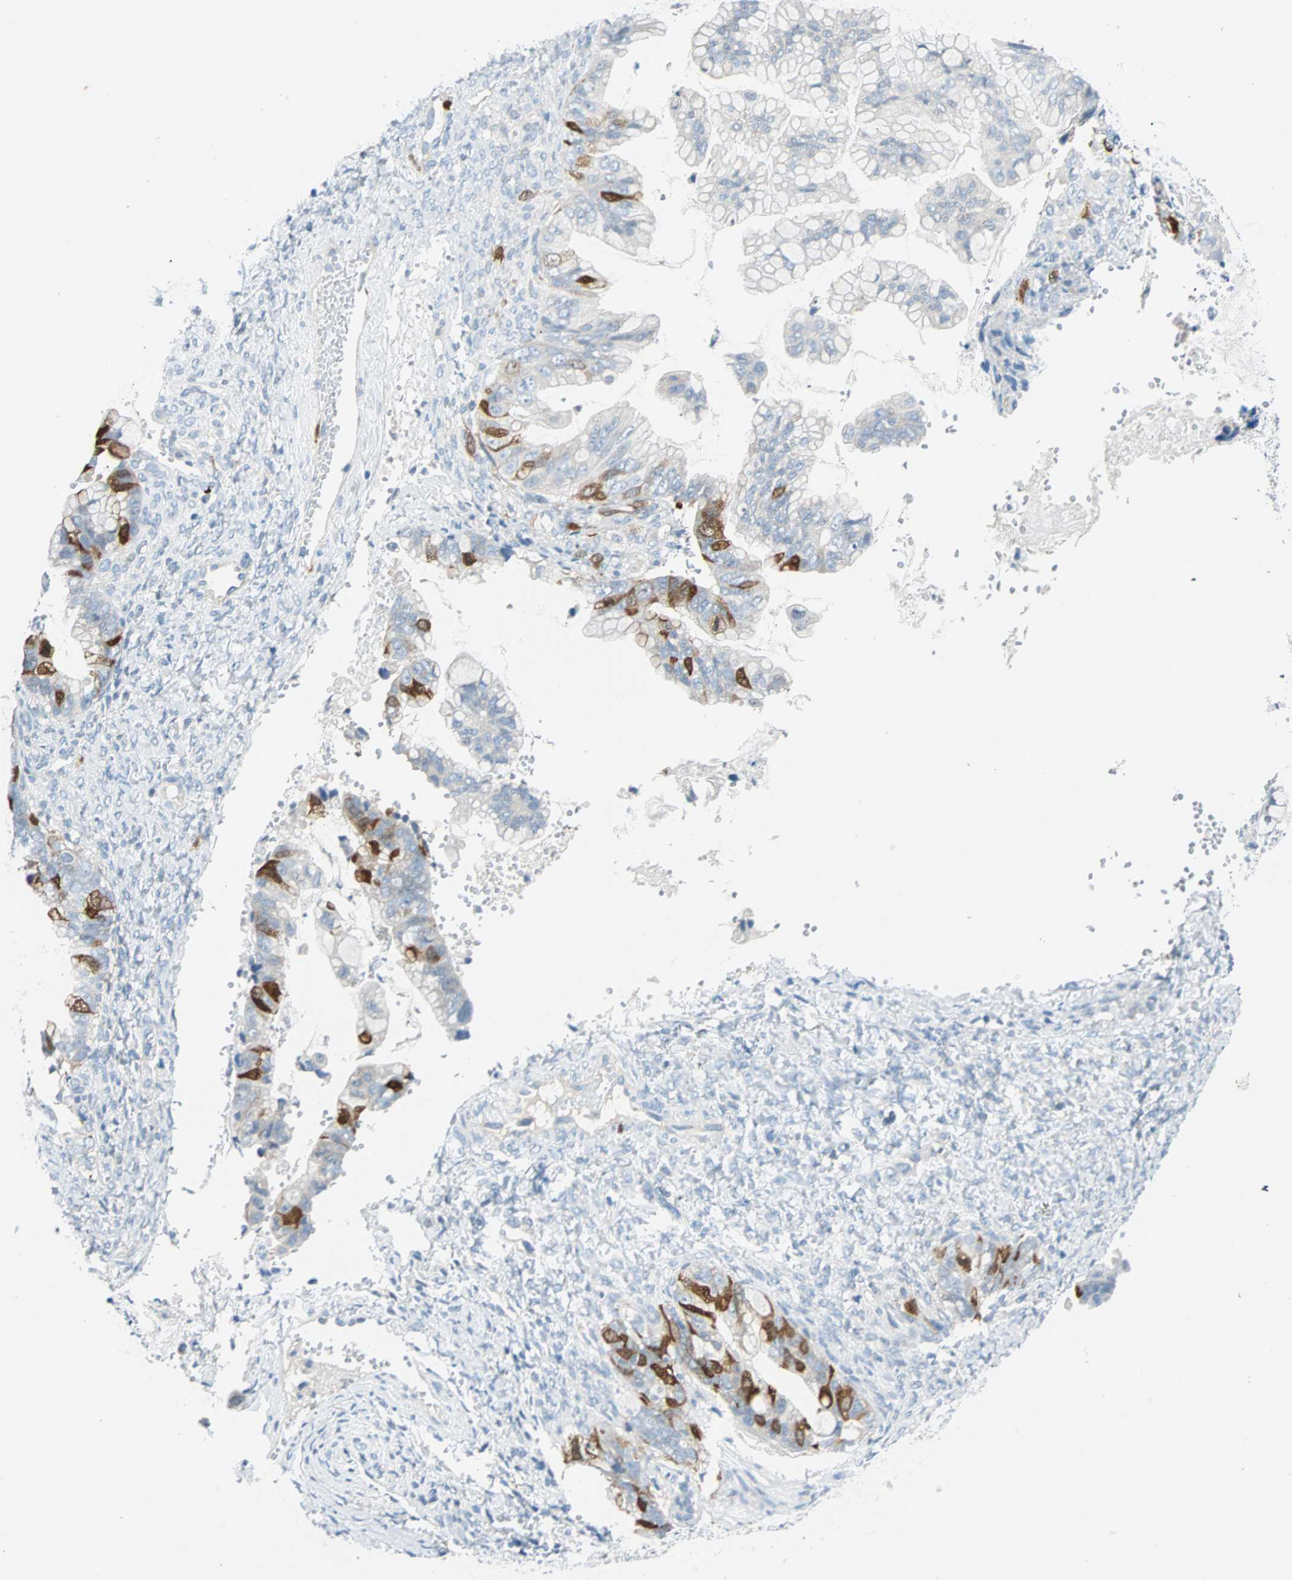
{"staining": {"intensity": "strong", "quantity": "<25%", "location": "cytoplasmic/membranous,nuclear"}, "tissue": "ovarian cancer", "cell_type": "Tumor cells", "image_type": "cancer", "snomed": [{"axis": "morphology", "description": "Cystadenocarcinoma, mucinous, NOS"}, {"axis": "topography", "description": "Ovary"}], "caption": "Tumor cells reveal medium levels of strong cytoplasmic/membranous and nuclear positivity in about <25% of cells in human ovarian cancer. (Stains: DAB (3,3'-diaminobenzidine) in brown, nuclei in blue, Microscopy: brightfield microscopy at high magnification).", "gene": "PTTG1", "patient": {"sex": "female", "age": 36}}